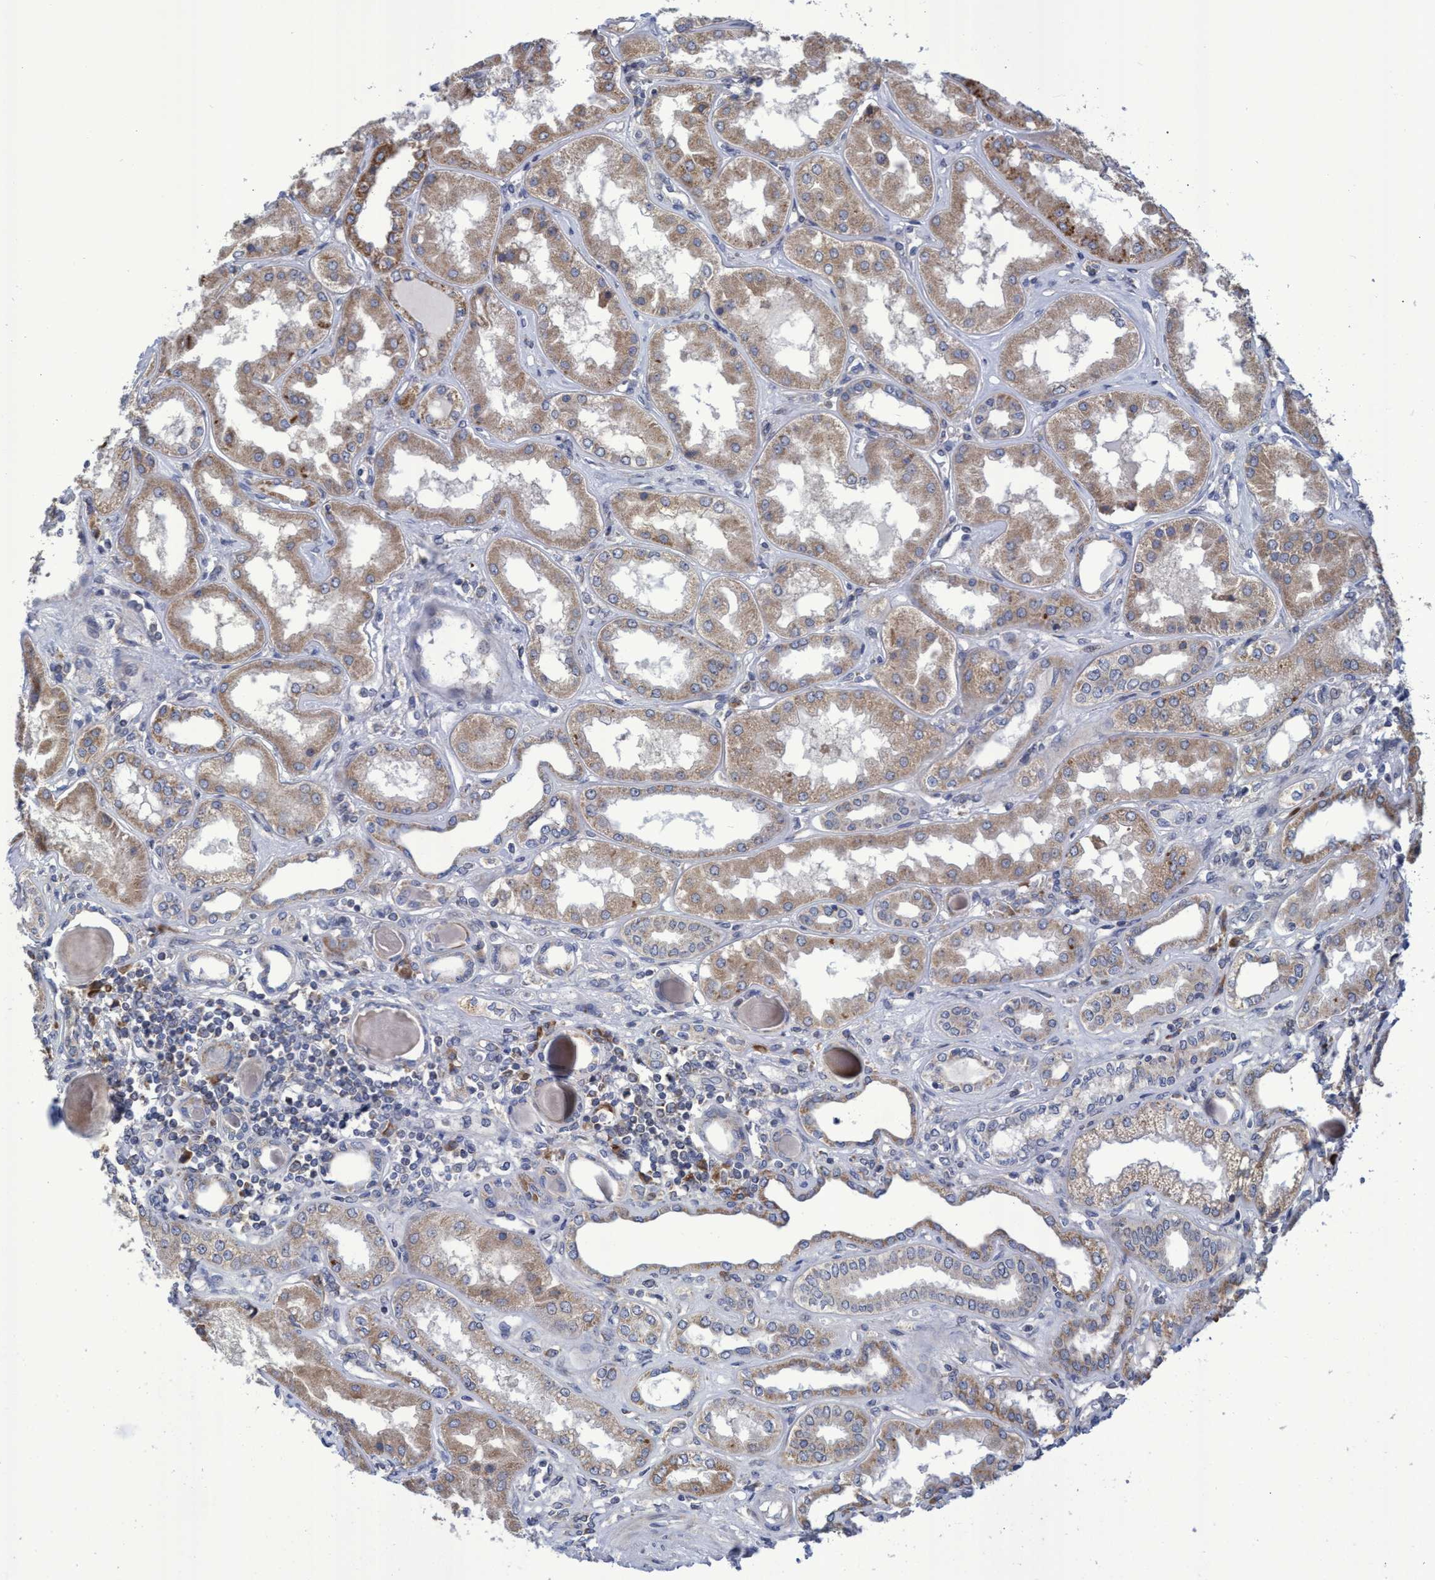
{"staining": {"intensity": "weak", "quantity": "<25%", "location": "cytoplasmic/membranous"}, "tissue": "kidney", "cell_type": "Cells in glomeruli", "image_type": "normal", "snomed": [{"axis": "morphology", "description": "Normal tissue, NOS"}, {"axis": "topography", "description": "Kidney"}], "caption": "An IHC histopathology image of normal kidney is shown. There is no staining in cells in glomeruli of kidney. (Brightfield microscopy of DAB (3,3'-diaminobenzidine) IHC at high magnification).", "gene": "NAT16", "patient": {"sex": "female", "age": 56}}